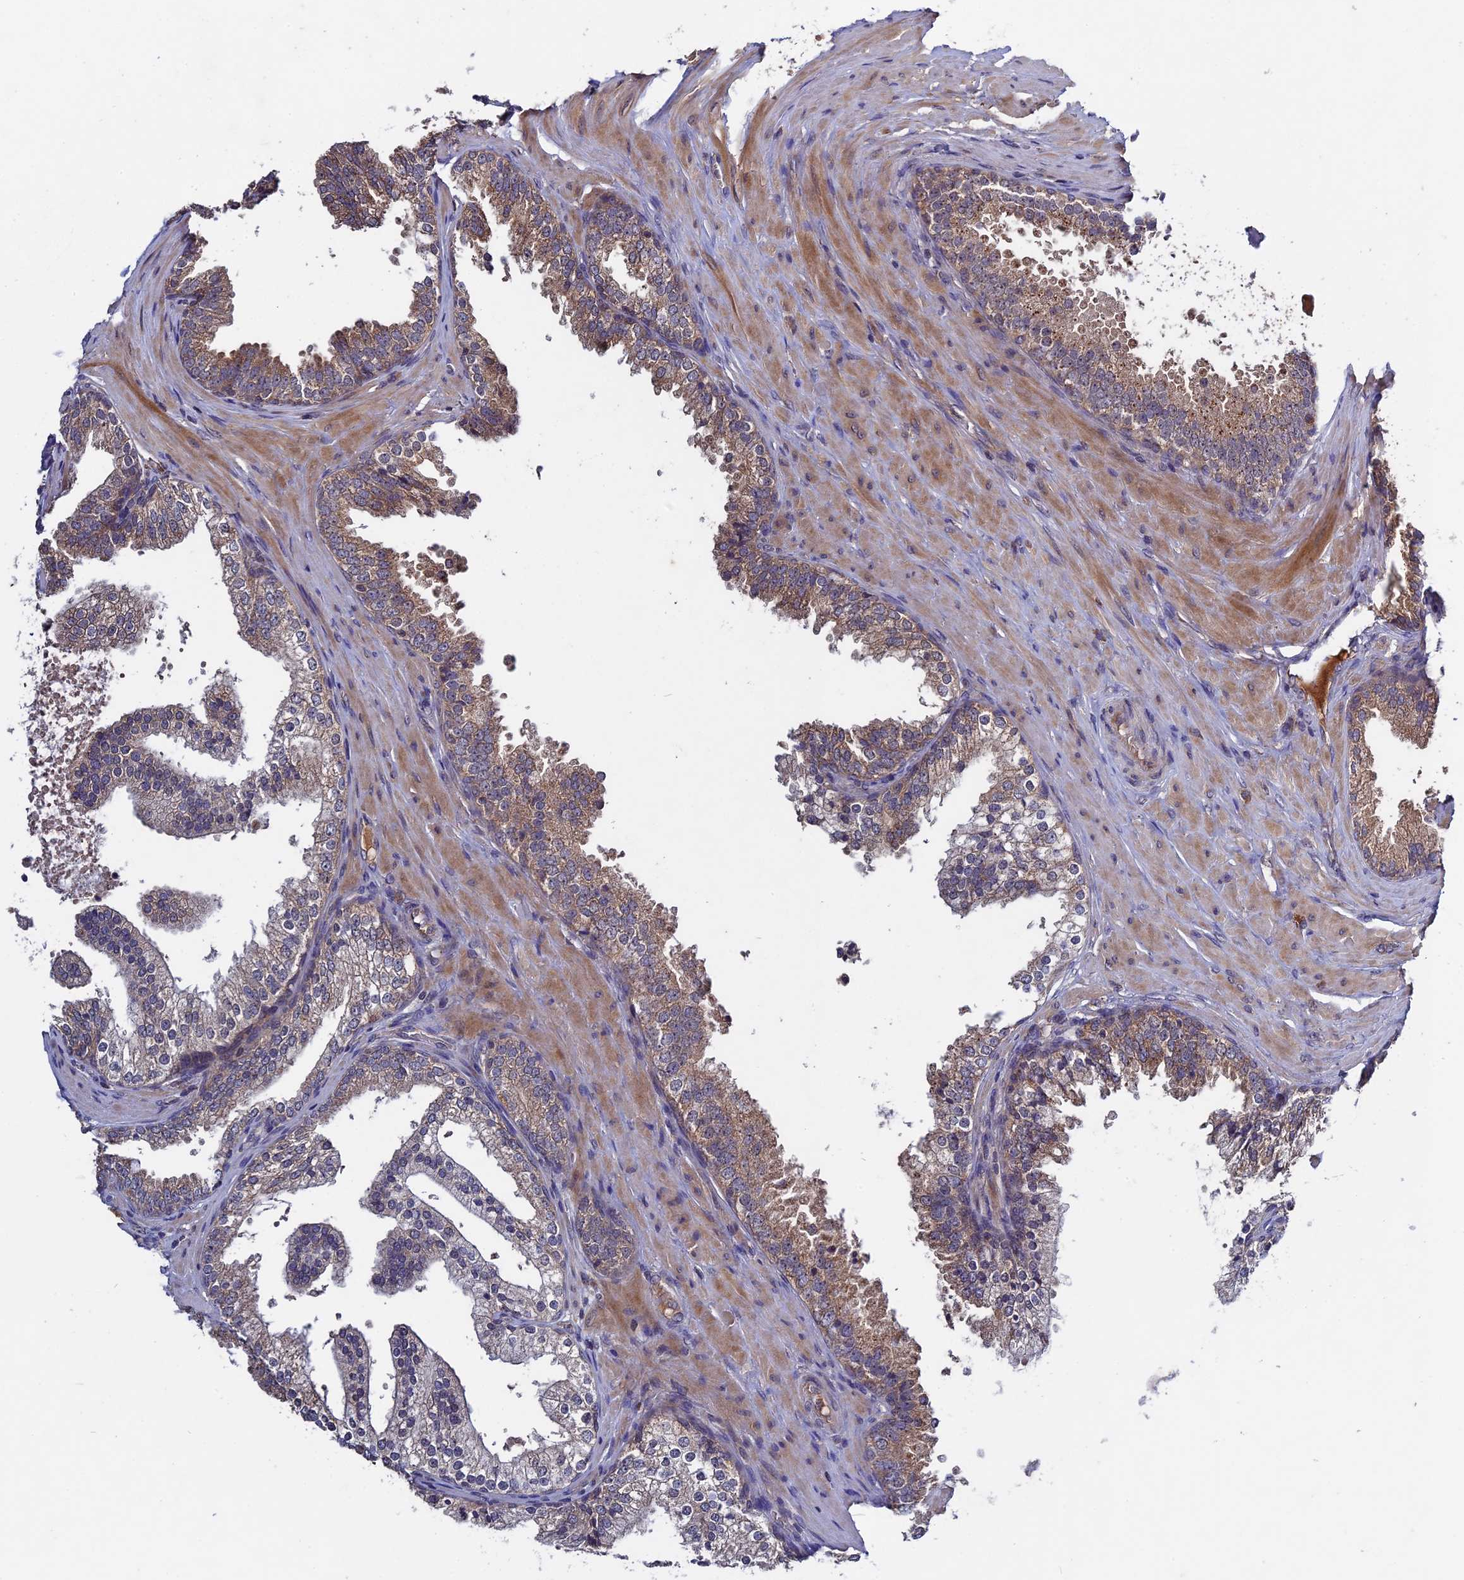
{"staining": {"intensity": "weak", "quantity": "<25%", "location": "cytoplasmic/membranous"}, "tissue": "prostate", "cell_type": "Glandular cells", "image_type": "normal", "snomed": [{"axis": "morphology", "description": "Normal tissue, NOS"}, {"axis": "topography", "description": "Prostate"}], "caption": "A micrograph of prostate stained for a protein exhibits no brown staining in glandular cells. (DAB (3,3'-diaminobenzidine) immunohistochemistry with hematoxylin counter stain).", "gene": "RAB15", "patient": {"sex": "male", "age": 60}}